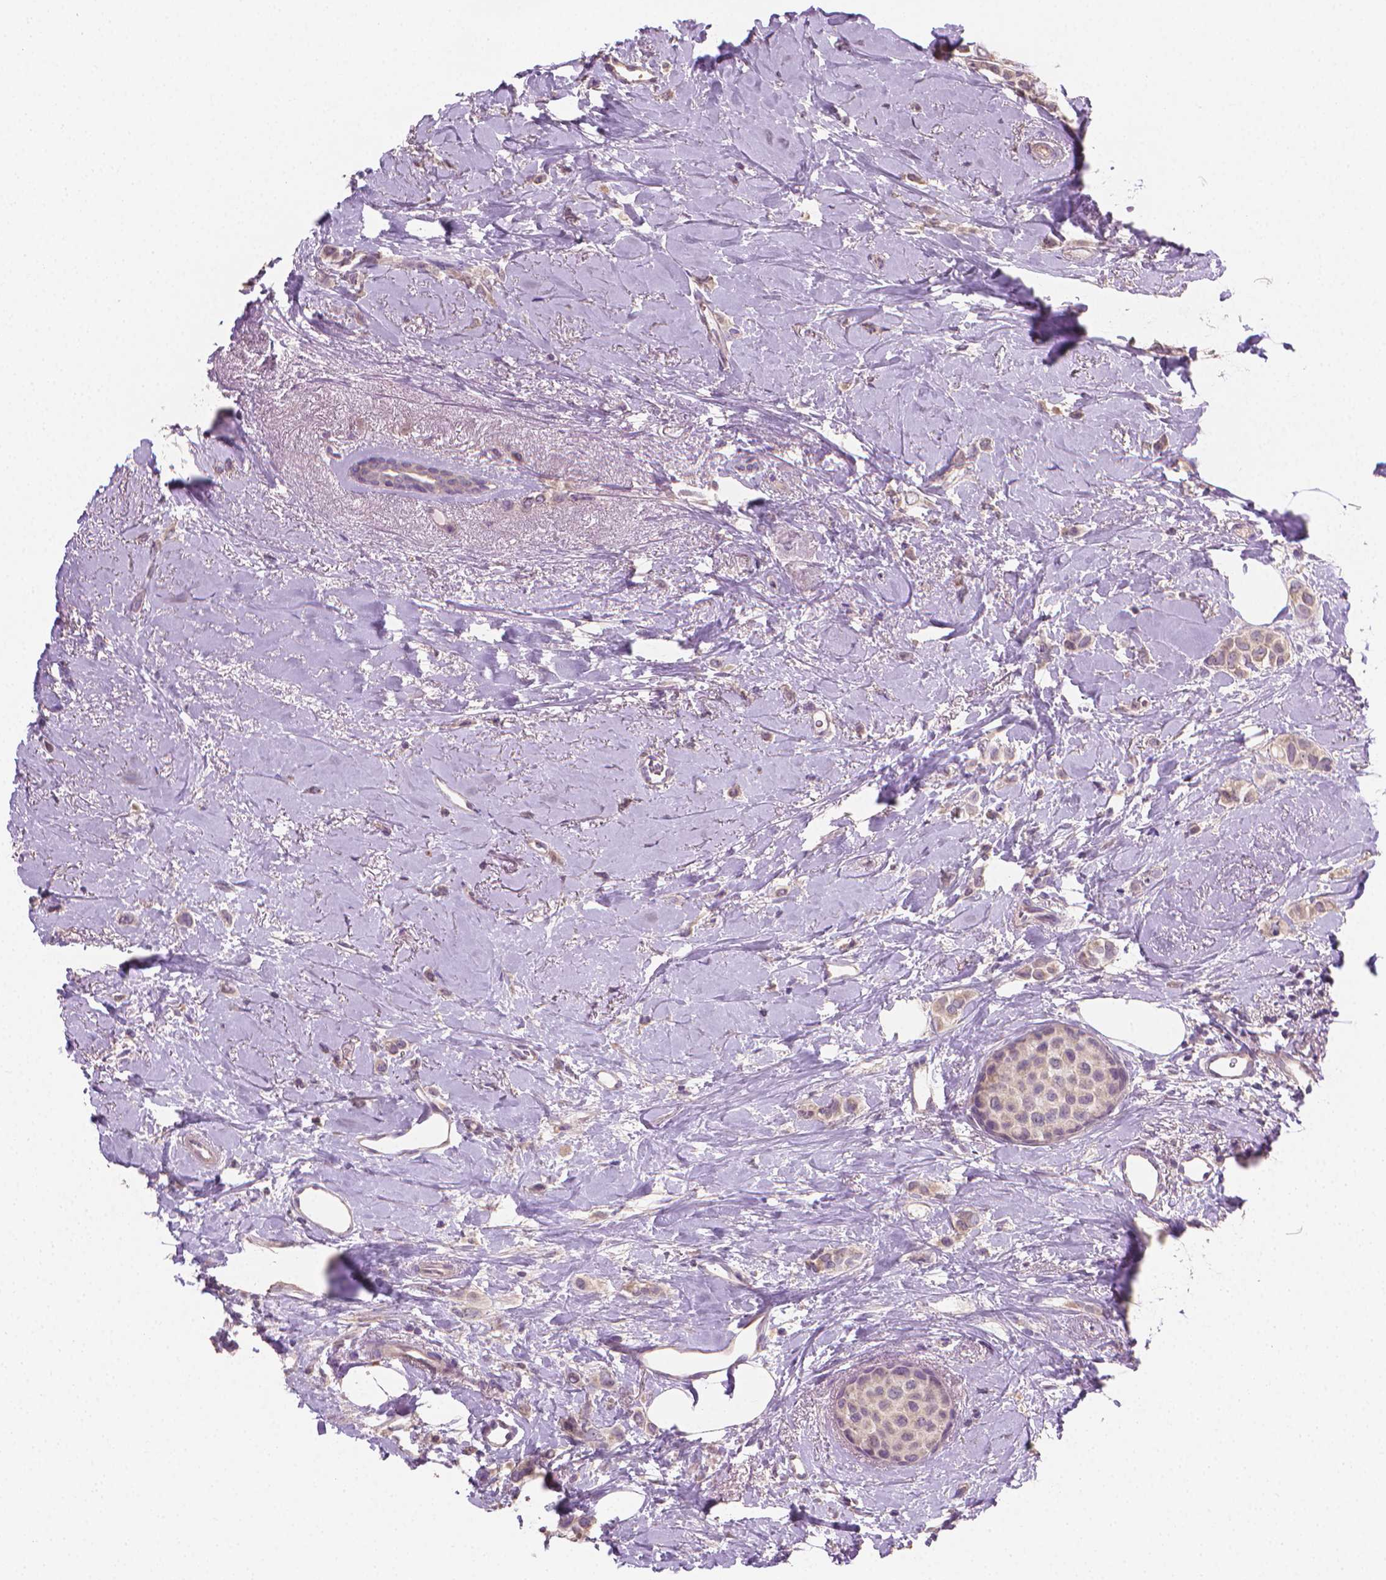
{"staining": {"intensity": "weak", "quantity": "25%-75%", "location": "cytoplasmic/membranous"}, "tissue": "breast cancer", "cell_type": "Tumor cells", "image_type": "cancer", "snomed": [{"axis": "morphology", "description": "Lobular carcinoma"}, {"axis": "topography", "description": "Breast"}], "caption": "Breast cancer (lobular carcinoma) tissue shows weak cytoplasmic/membranous expression in about 25%-75% of tumor cells, visualized by immunohistochemistry.", "gene": "CATIP", "patient": {"sex": "female", "age": 66}}